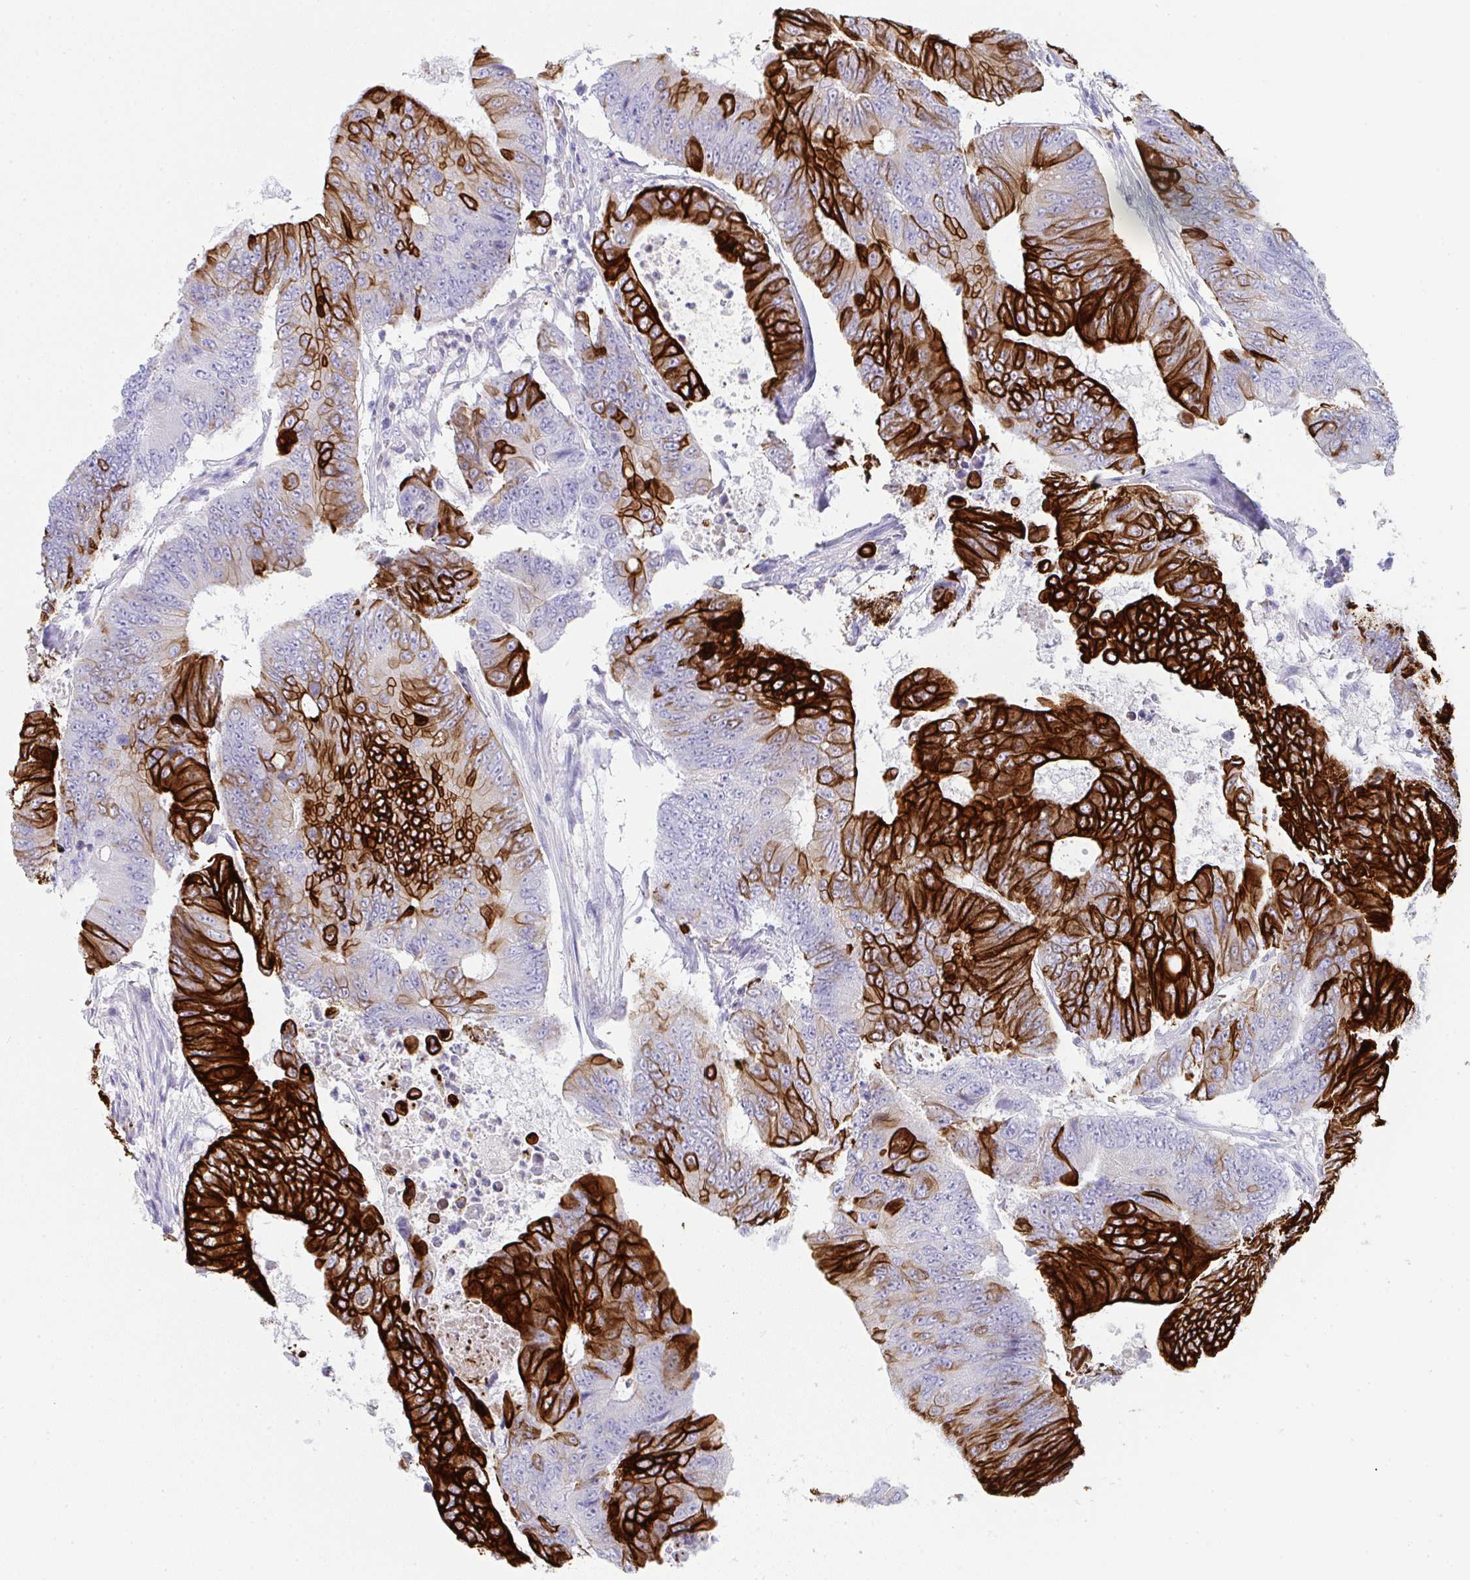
{"staining": {"intensity": "strong", "quantity": "25%-75%", "location": "cytoplasmic/membranous"}, "tissue": "colorectal cancer", "cell_type": "Tumor cells", "image_type": "cancer", "snomed": [{"axis": "morphology", "description": "Adenocarcinoma, NOS"}, {"axis": "topography", "description": "Colon"}], "caption": "Adenocarcinoma (colorectal) stained with IHC reveals strong cytoplasmic/membranous positivity in about 25%-75% of tumor cells.", "gene": "TNFAIP8", "patient": {"sex": "female", "age": 48}}